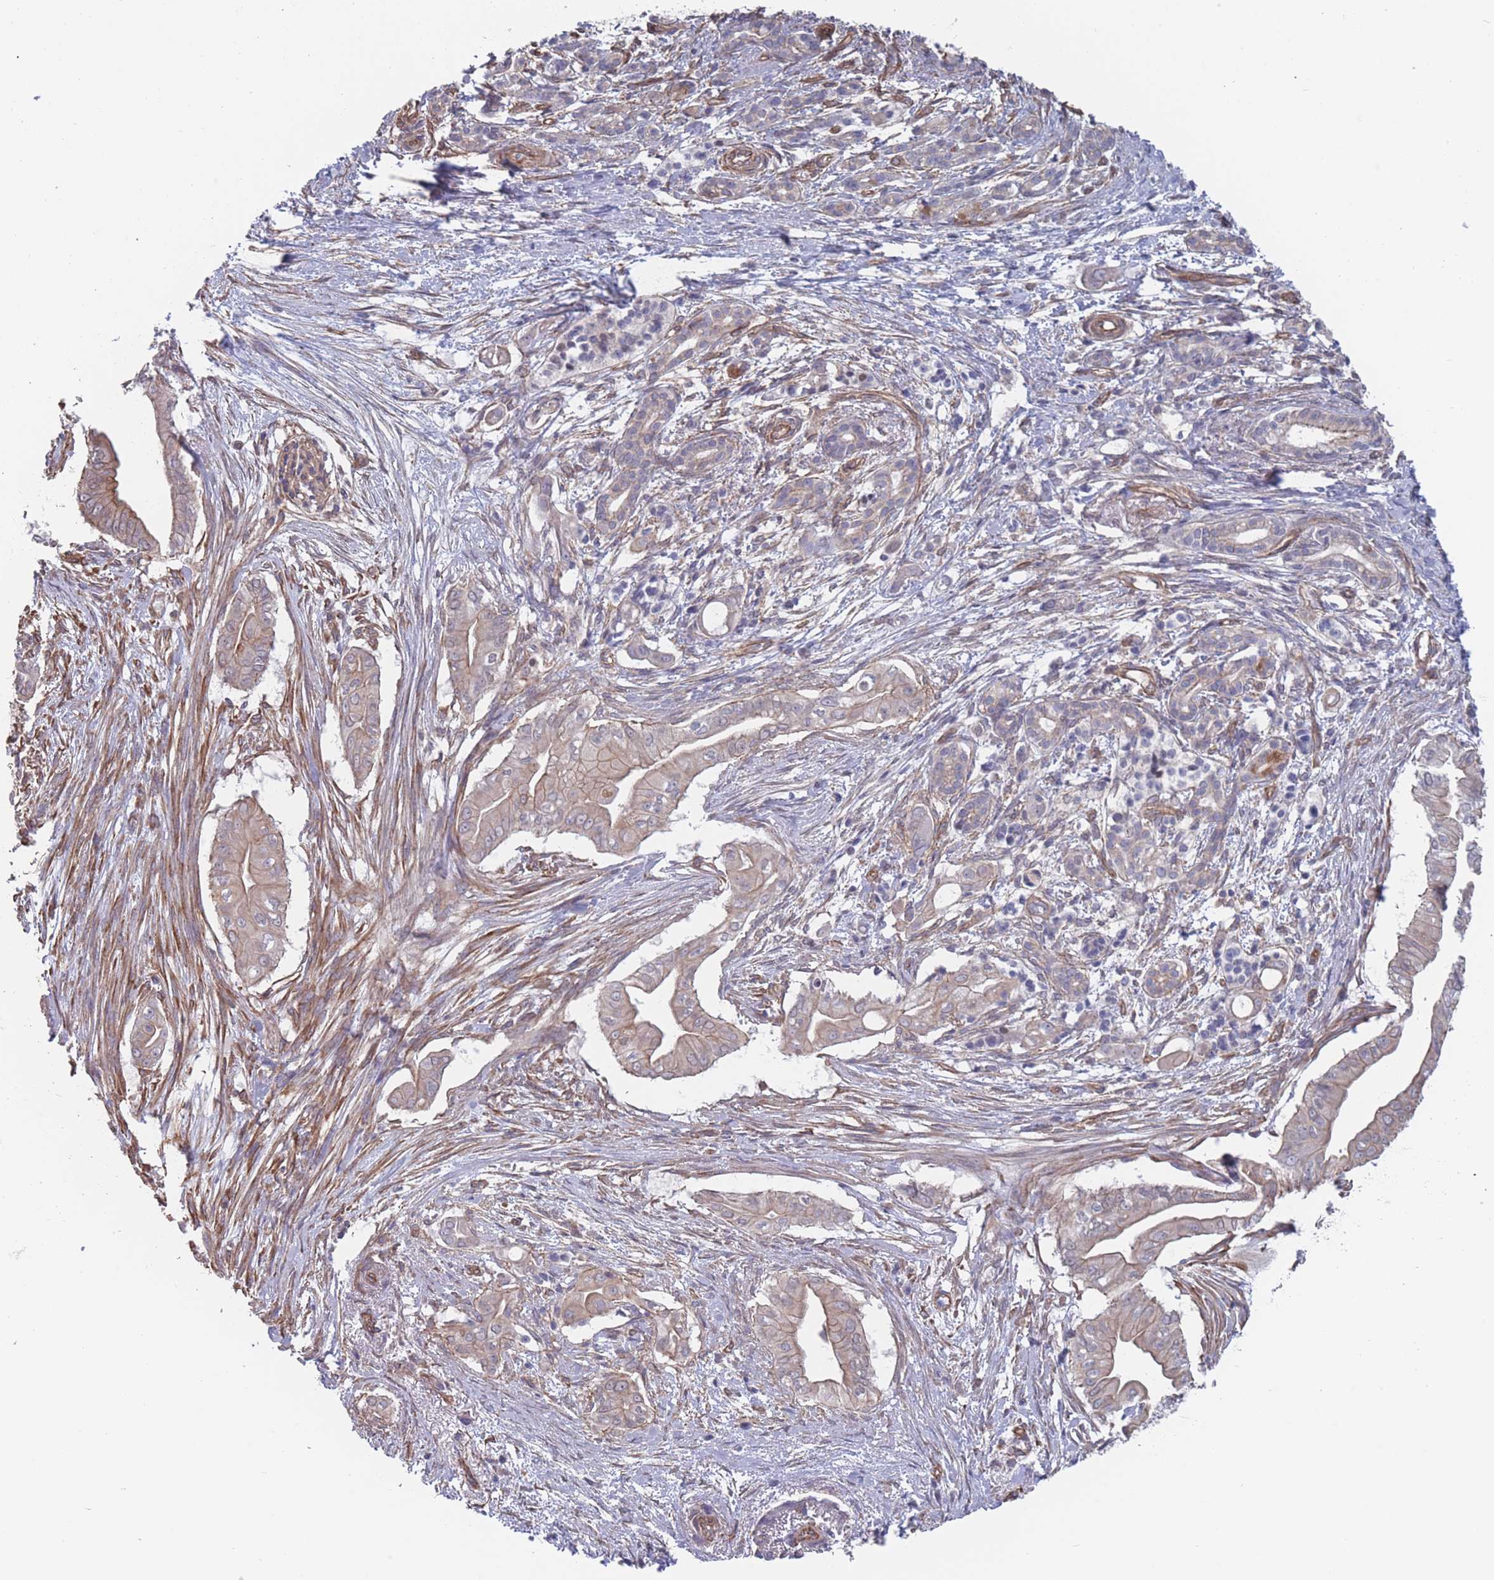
{"staining": {"intensity": "weak", "quantity": "25%-75%", "location": "cytoplasmic/membranous"}, "tissue": "pancreatic cancer", "cell_type": "Tumor cells", "image_type": "cancer", "snomed": [{"axis": "morphology", "description": "Adenocarcinoma, NOS"}, {"axis": "topography", "description": "Pancreas"}], "caption": "Pancreatic cancer stained with DAB (3,3'-diaminobenzidine) immunohistochemistry (IHC) displays low levels of weak cytoplasmic/membranous expression in approximately 25%-75% of tumor cells. (DAB = brown stain, brightfield microscopy at high magnification).", "gene": "SLC1A6", "patient": {"sex": "male", "age": 71}}